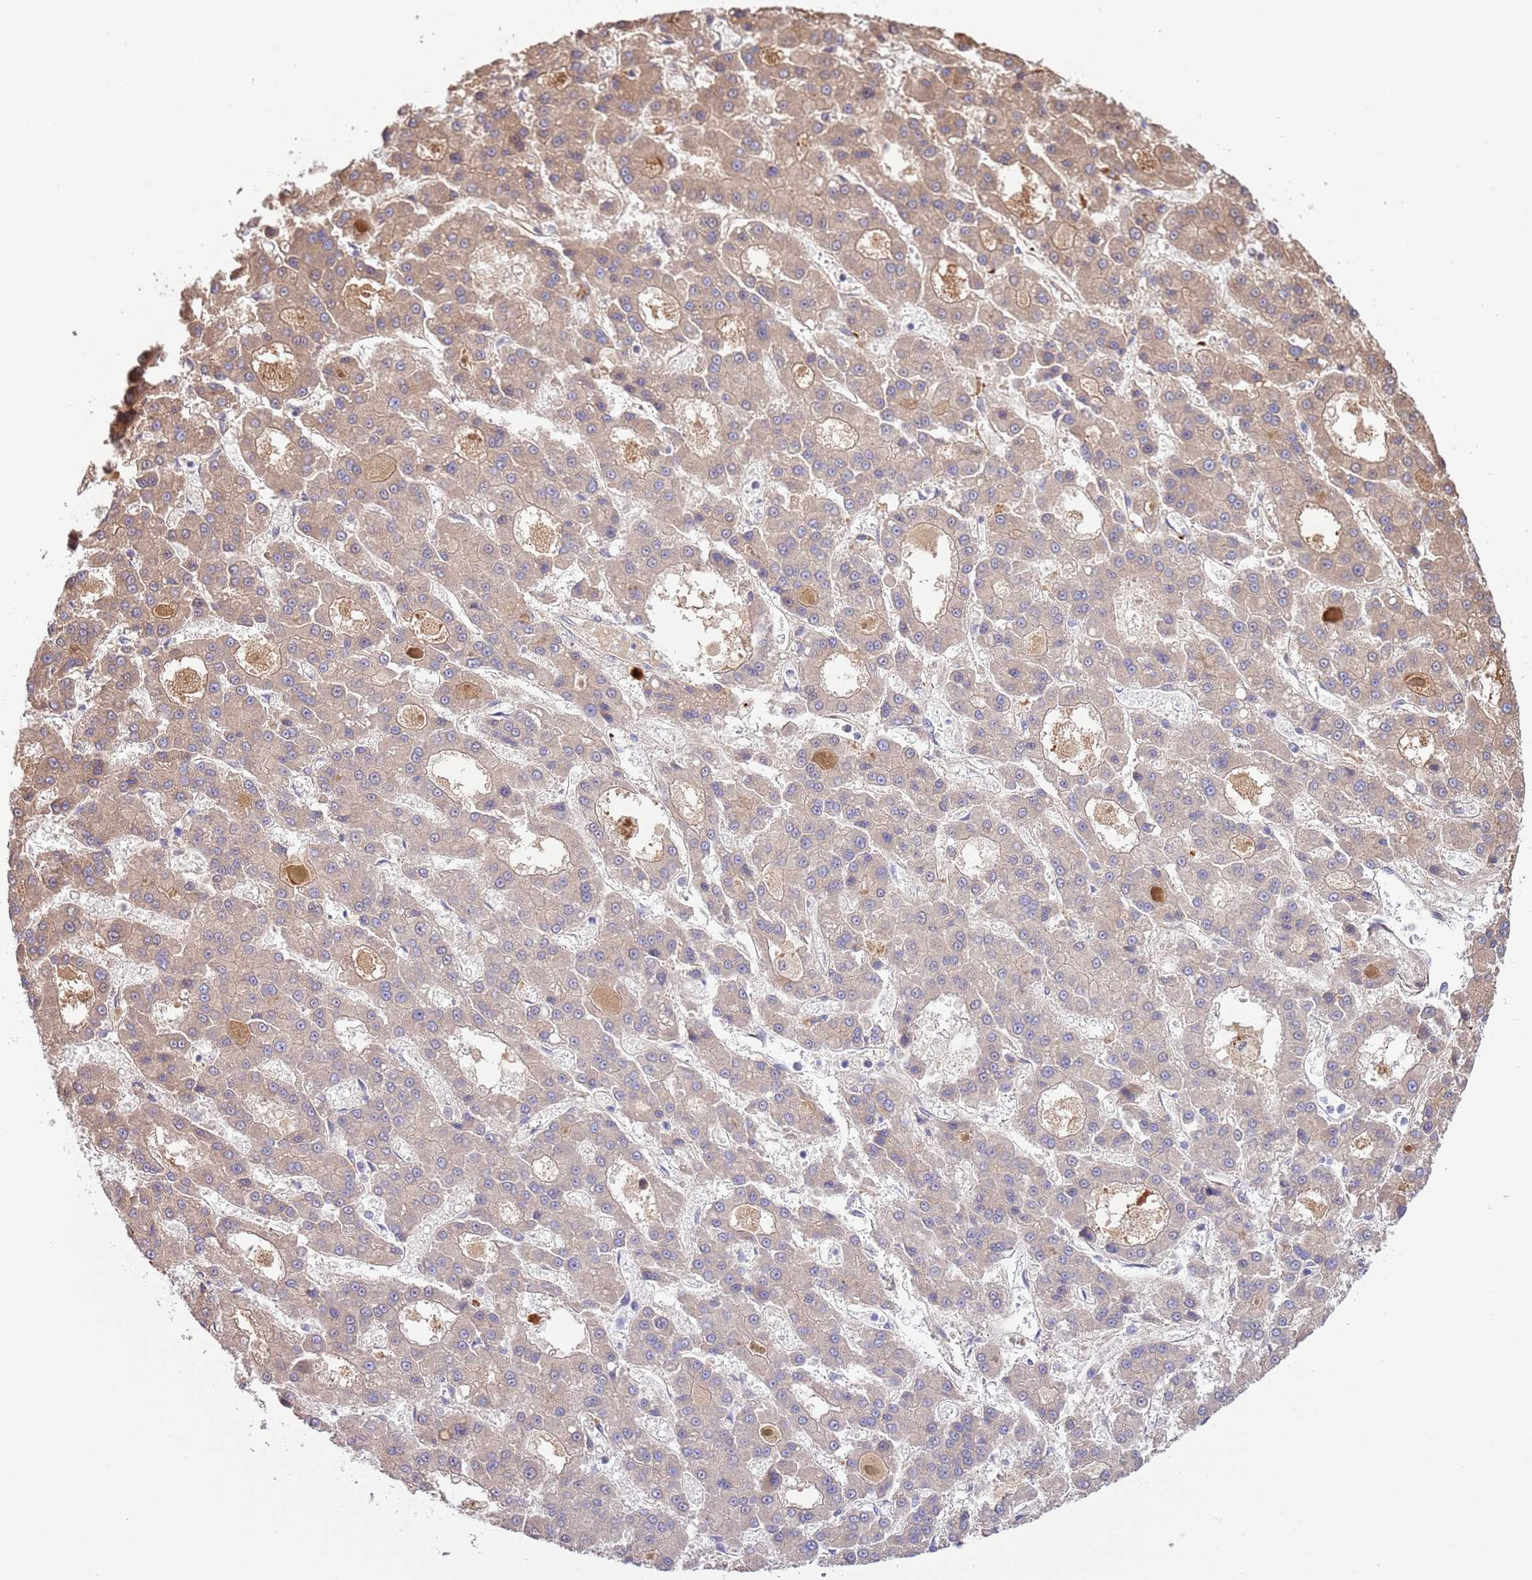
{"staining": {"intensity": "weak", "quantity": "25%-75%", "location": "cytoplasmic/membranous"}, "tissue": "liver cancer", "cell_type": "Tumor cells", "image_type": "cancer", "snomed": [{"axis": "morphology", "description": "Carcinoma, Hepatocellular, NOS"}, {"axis": "topography", "description": "Liver"}], "caption": "Protein staining demonstrates weak cytoplasmic/membranous staining in about 25%-75% of tumor cells in liver cancer (hepatocellular carcinoma). (brown staining indicates protein expression, while blue staining denotes nuclei).", "gene": "ABHD17C", "patient": {"sex": "male", "age": 70}}